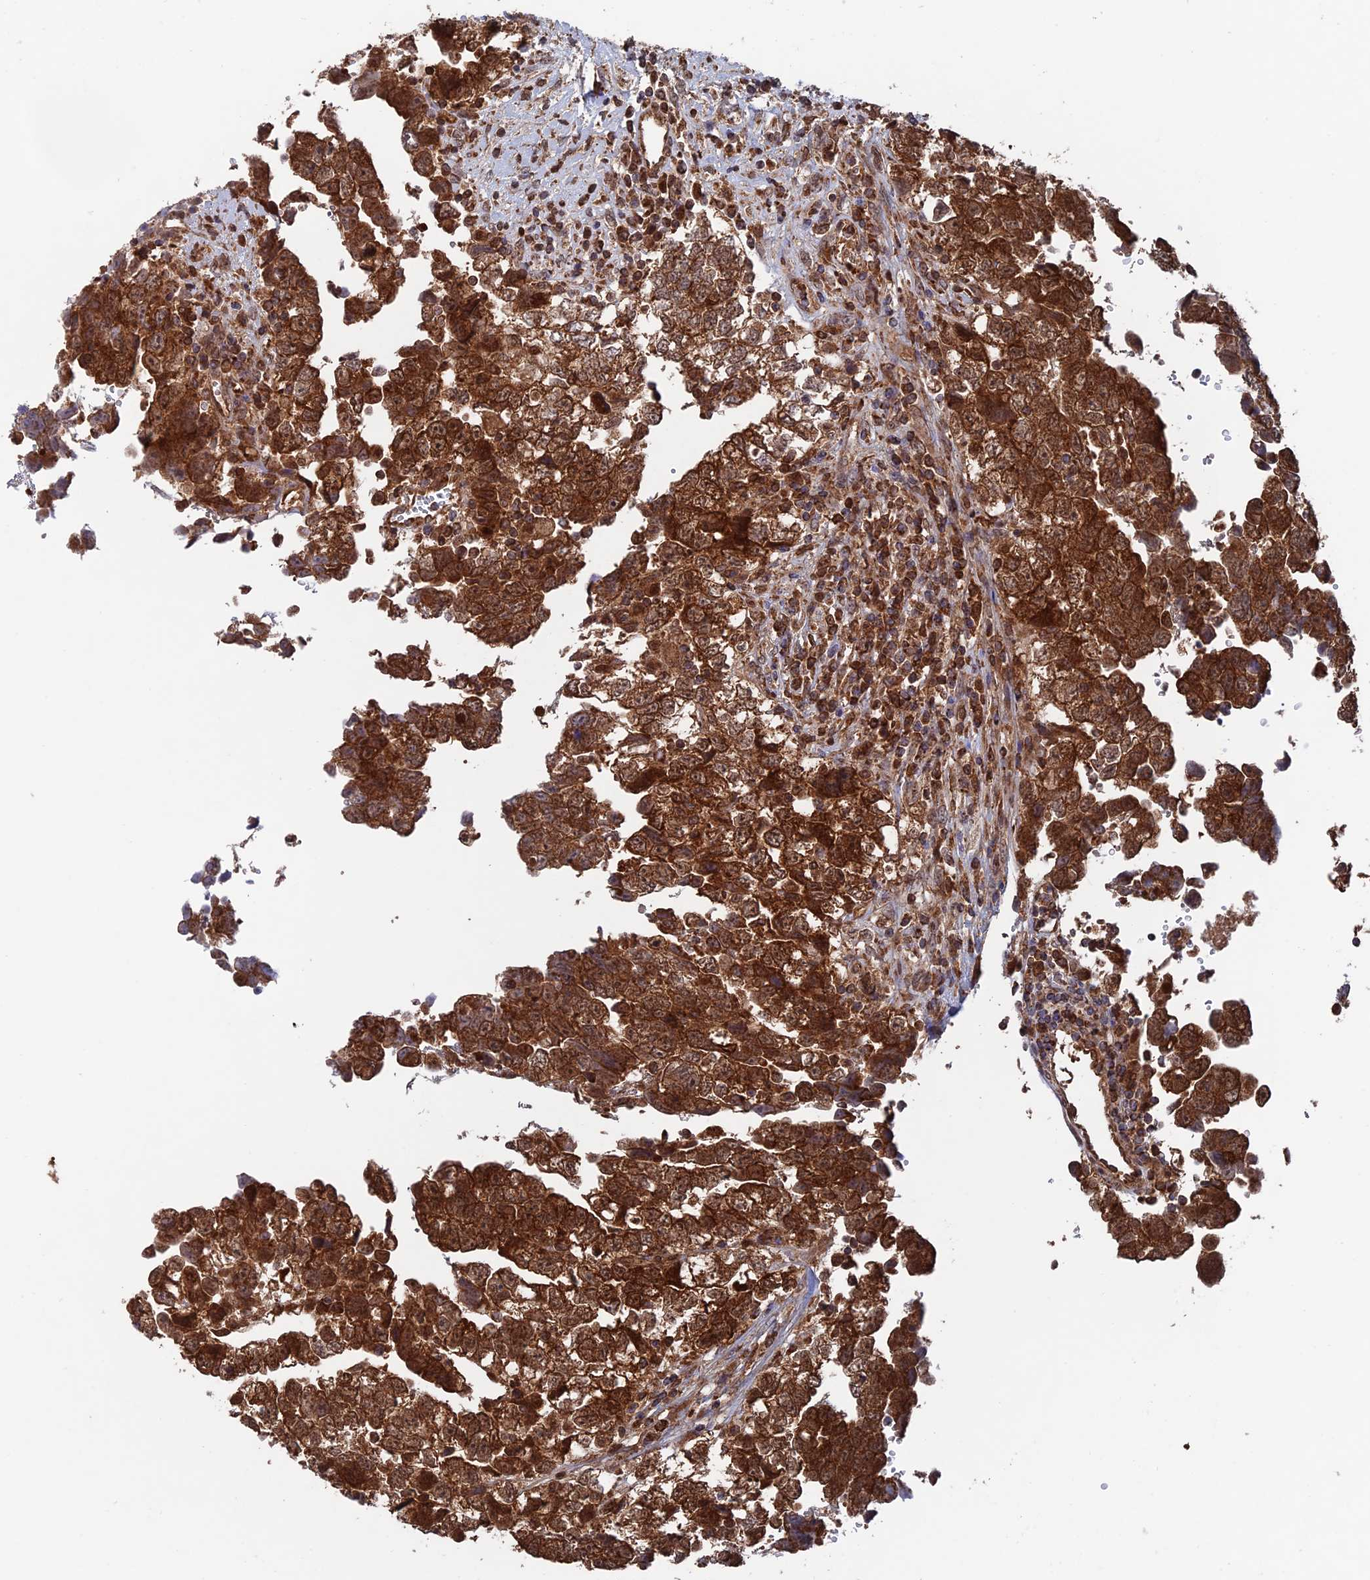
{"staining": {"intensity": "strong", "quantity": ">75%", "location": "cytoplasmic/membranous"}, "tissue": "testis cancer", "cell_type": "Tumor cells", "image_type": "cancer", "snomed": [{"axis": "morphology", "description": "Carcinoma, Embryonal, NOS"}, {"axis": "topography", "description": "Testis"}], "caption": "Embryonal carcinoma (testis) was stained to show a protein in brown. There is high levels of strong cytoplasmic/membranous staining in approximately >75% of tumor cells.", "gene": "DTYMK", "patient": {"sex": "male", "age": 37}}